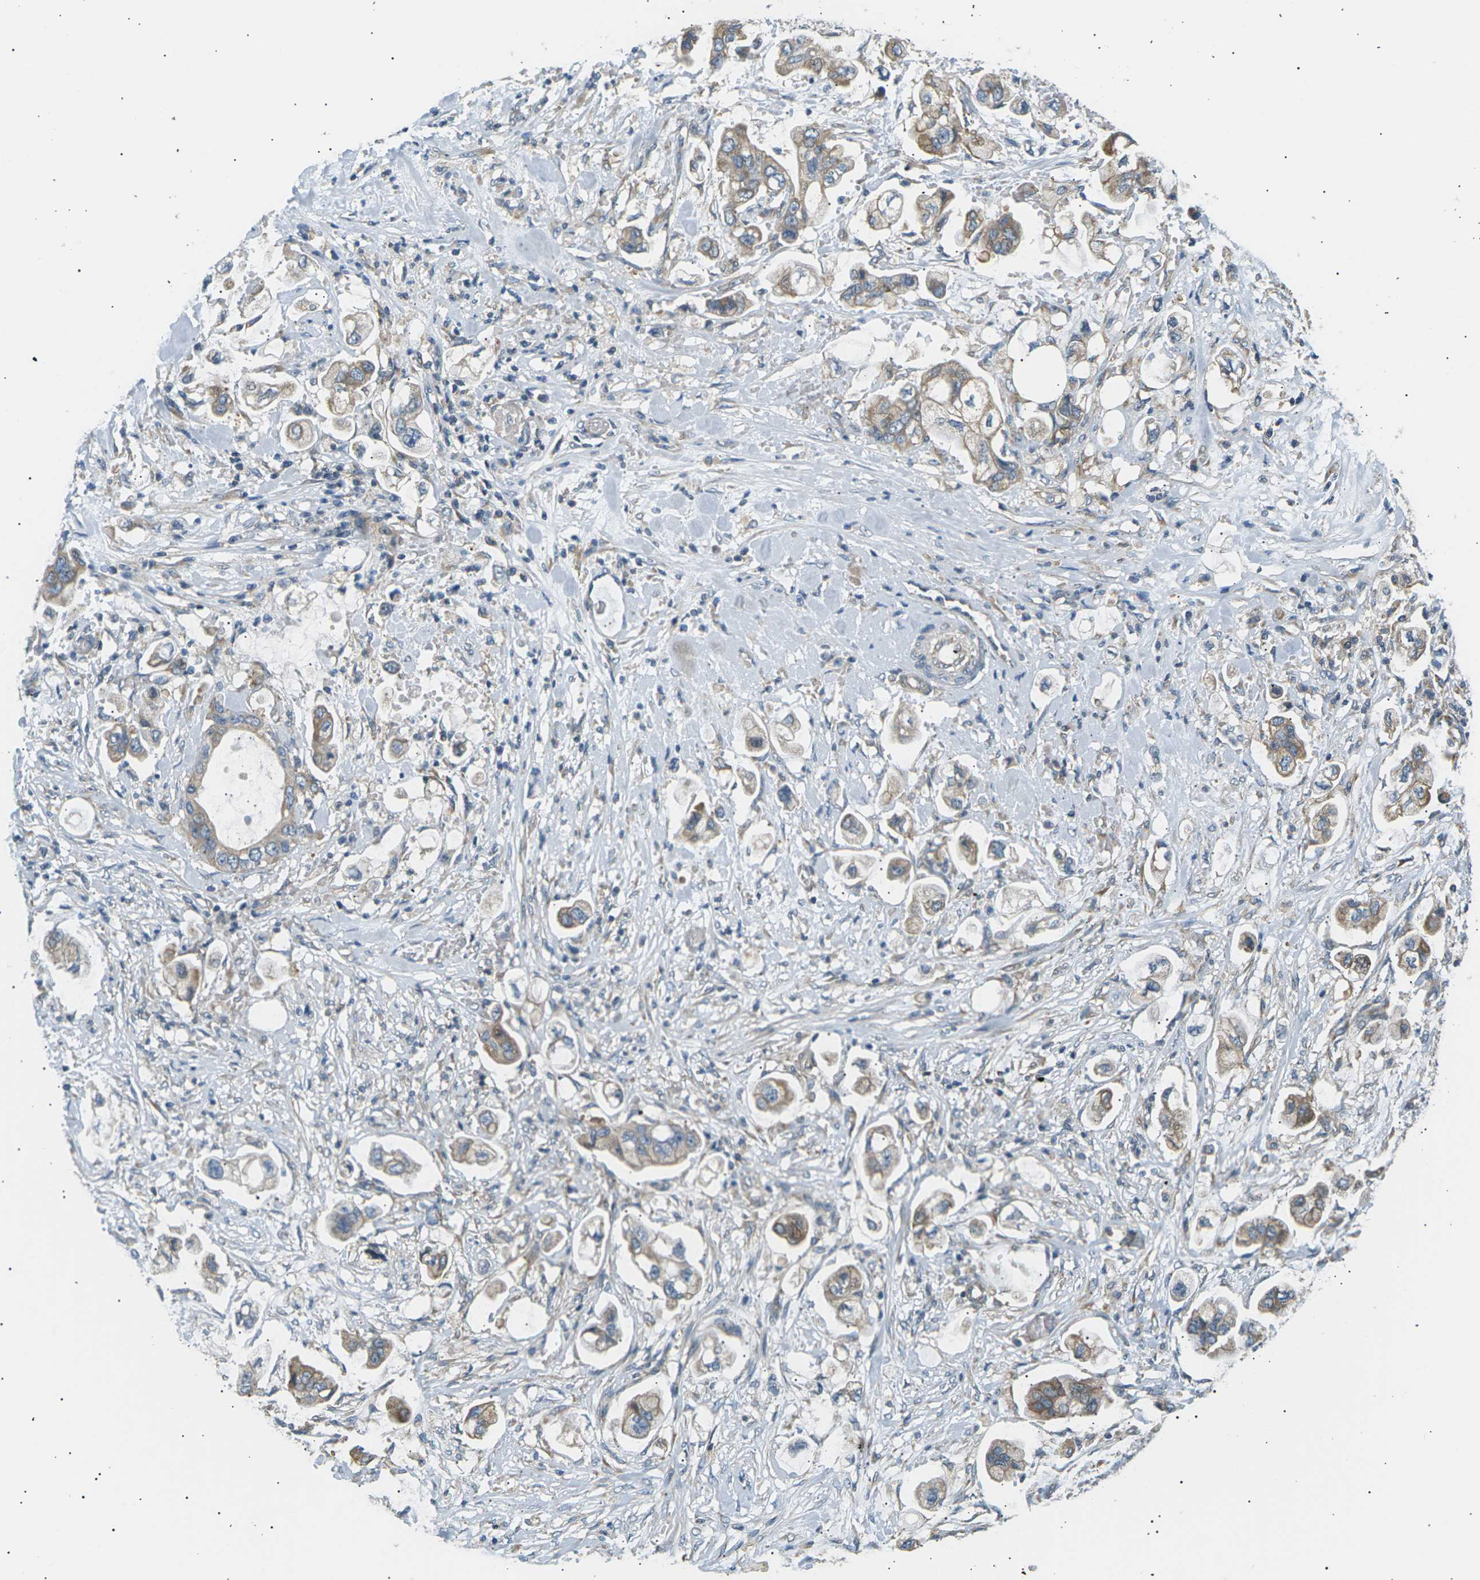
{"staining": {"intensity": "weak", "quantity": "25%-75%", "location": "cytoplasmic/membranous"}, "tissue": "stomach cancer", "cell_type": "Tumor cells", "image_type": "cancer", "snomed": [{"axis": "morphology", "description": "Adenocarcinoma, NOS"}, {"axis": "topography", "description": "Stomach"}], "caption": "Immunohistochemistry (IHC) (DAB) staining of stomach cancer exhibits weak cytoplasmic/membranous protein expression in approximately 25%-75% of tumor cells. (Brightfield microscopy of DAB IHC at high magnification).", "gene": "TBC1D8", "patient": {"sex": "male", "age": 62}}